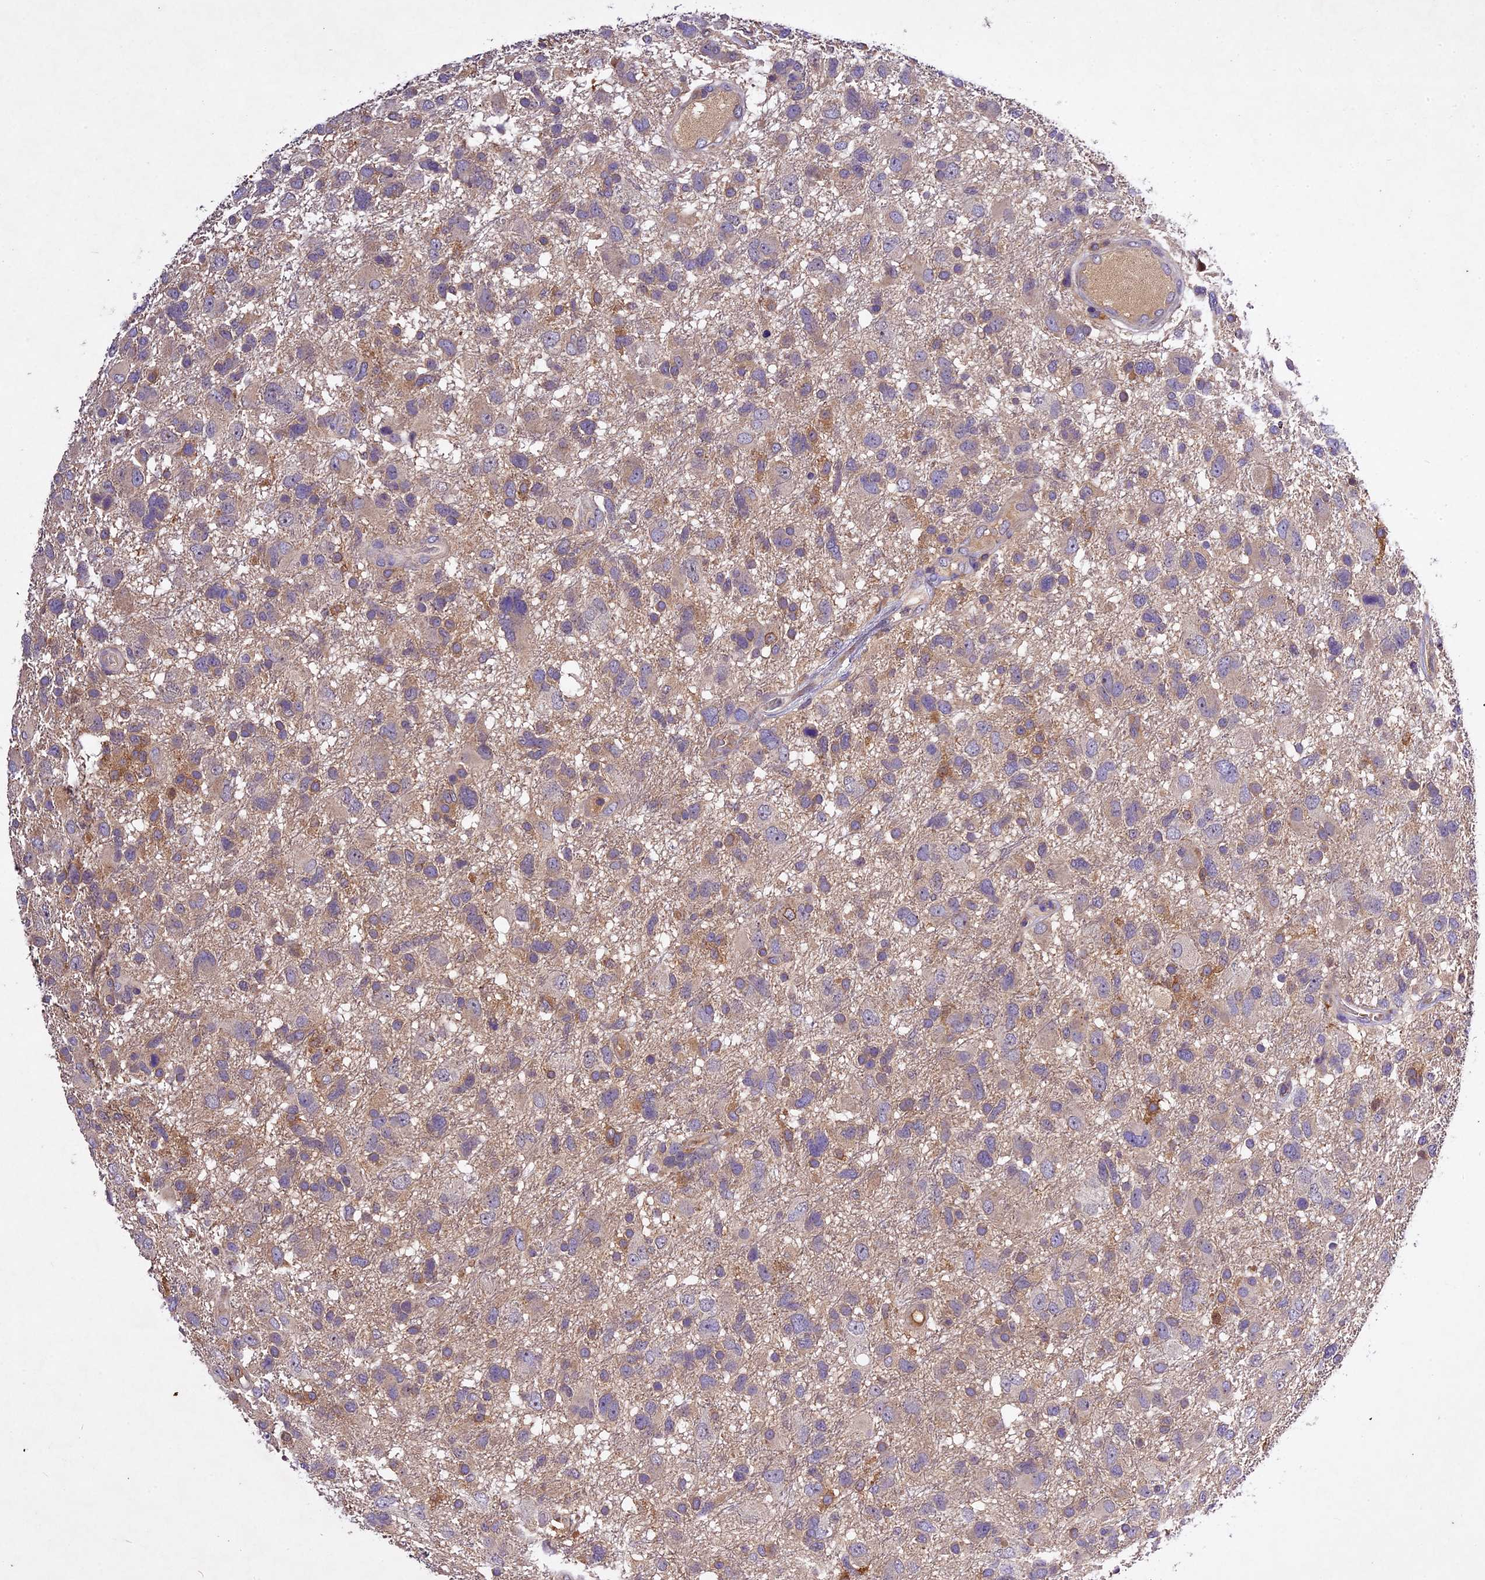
{"staining": {"intensity": "weak", "quantity": "<25%", "location": "cytoplasmic/membranous"}, "tissue": "glioma", "cell_type": "Tumor cells", "image_type": "cancer", "snomed": [{"axis": "morphology", "description": "Glioma, malignant, High grade"}, {"axis": "topography", "description": "Brain"}], "caption": "DAB (3,3'-diaminobenzidine) immunohistochemical staining of glioma reveals no significant expression in tumor cells.", "gene": "CILP2", "patient": {"sex": "male", "age": 61}}